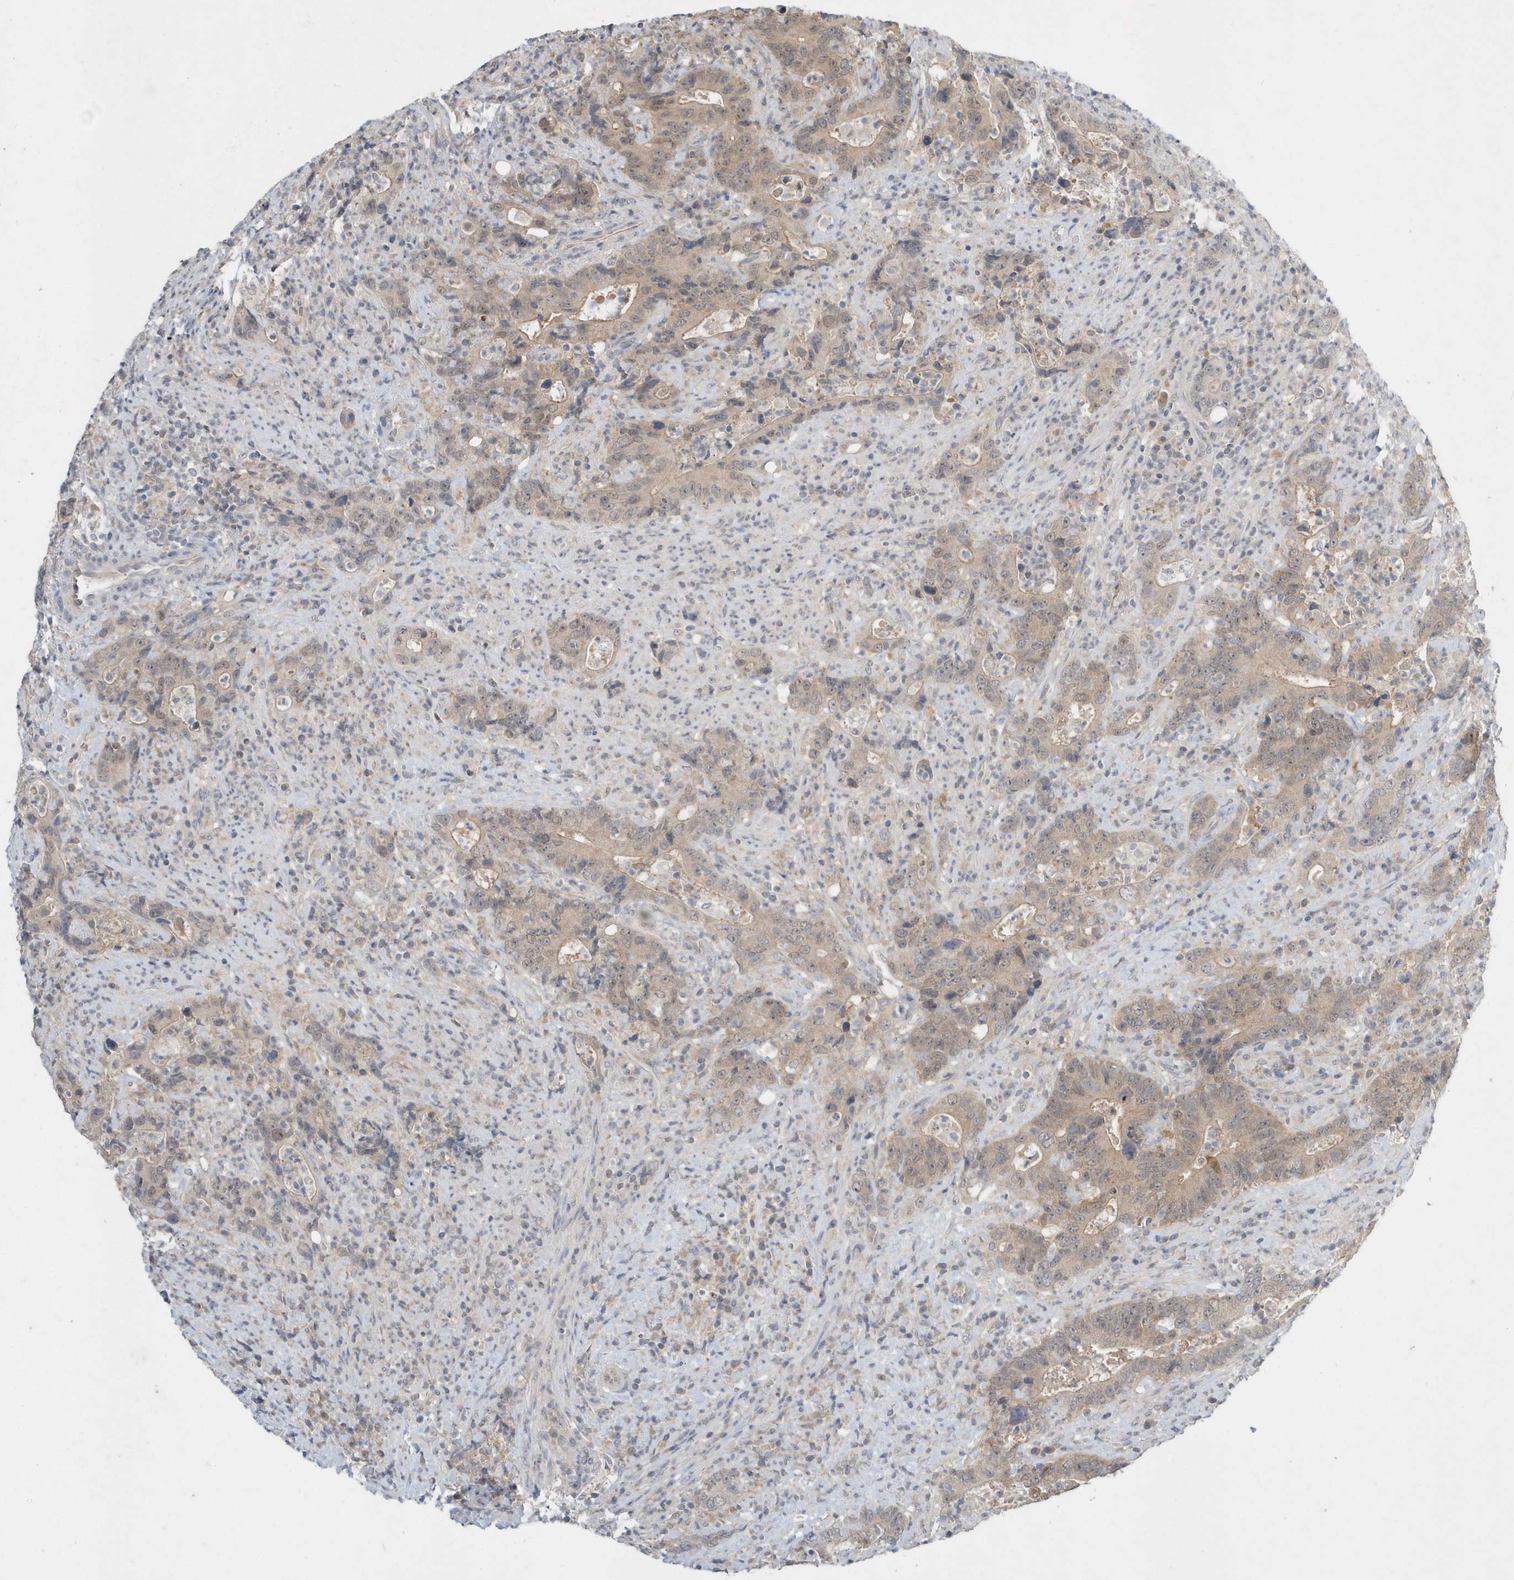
{"staining": {"intensity": "moderate", "quantity": ">75%", "location": "cytoplasmic/membranous"}, "tissue": "colorectal cancer", "cell_type": "Tumor cells", "image_type": "cancer", "snomed": [{"axis": "morphology", "description": "Adenocarcinoma, NOS"}, {"axis": "topography", "description": "Colon"}], "caption": "This is a micrograph of immunohistochemistry (IHC) staining of colorectal cancer, which shows moderate positivity in the cytoplasmic/membranous of tumor cells.", "gene": "AKR7A2", "patient": {"sex": "female", "age": 75}}